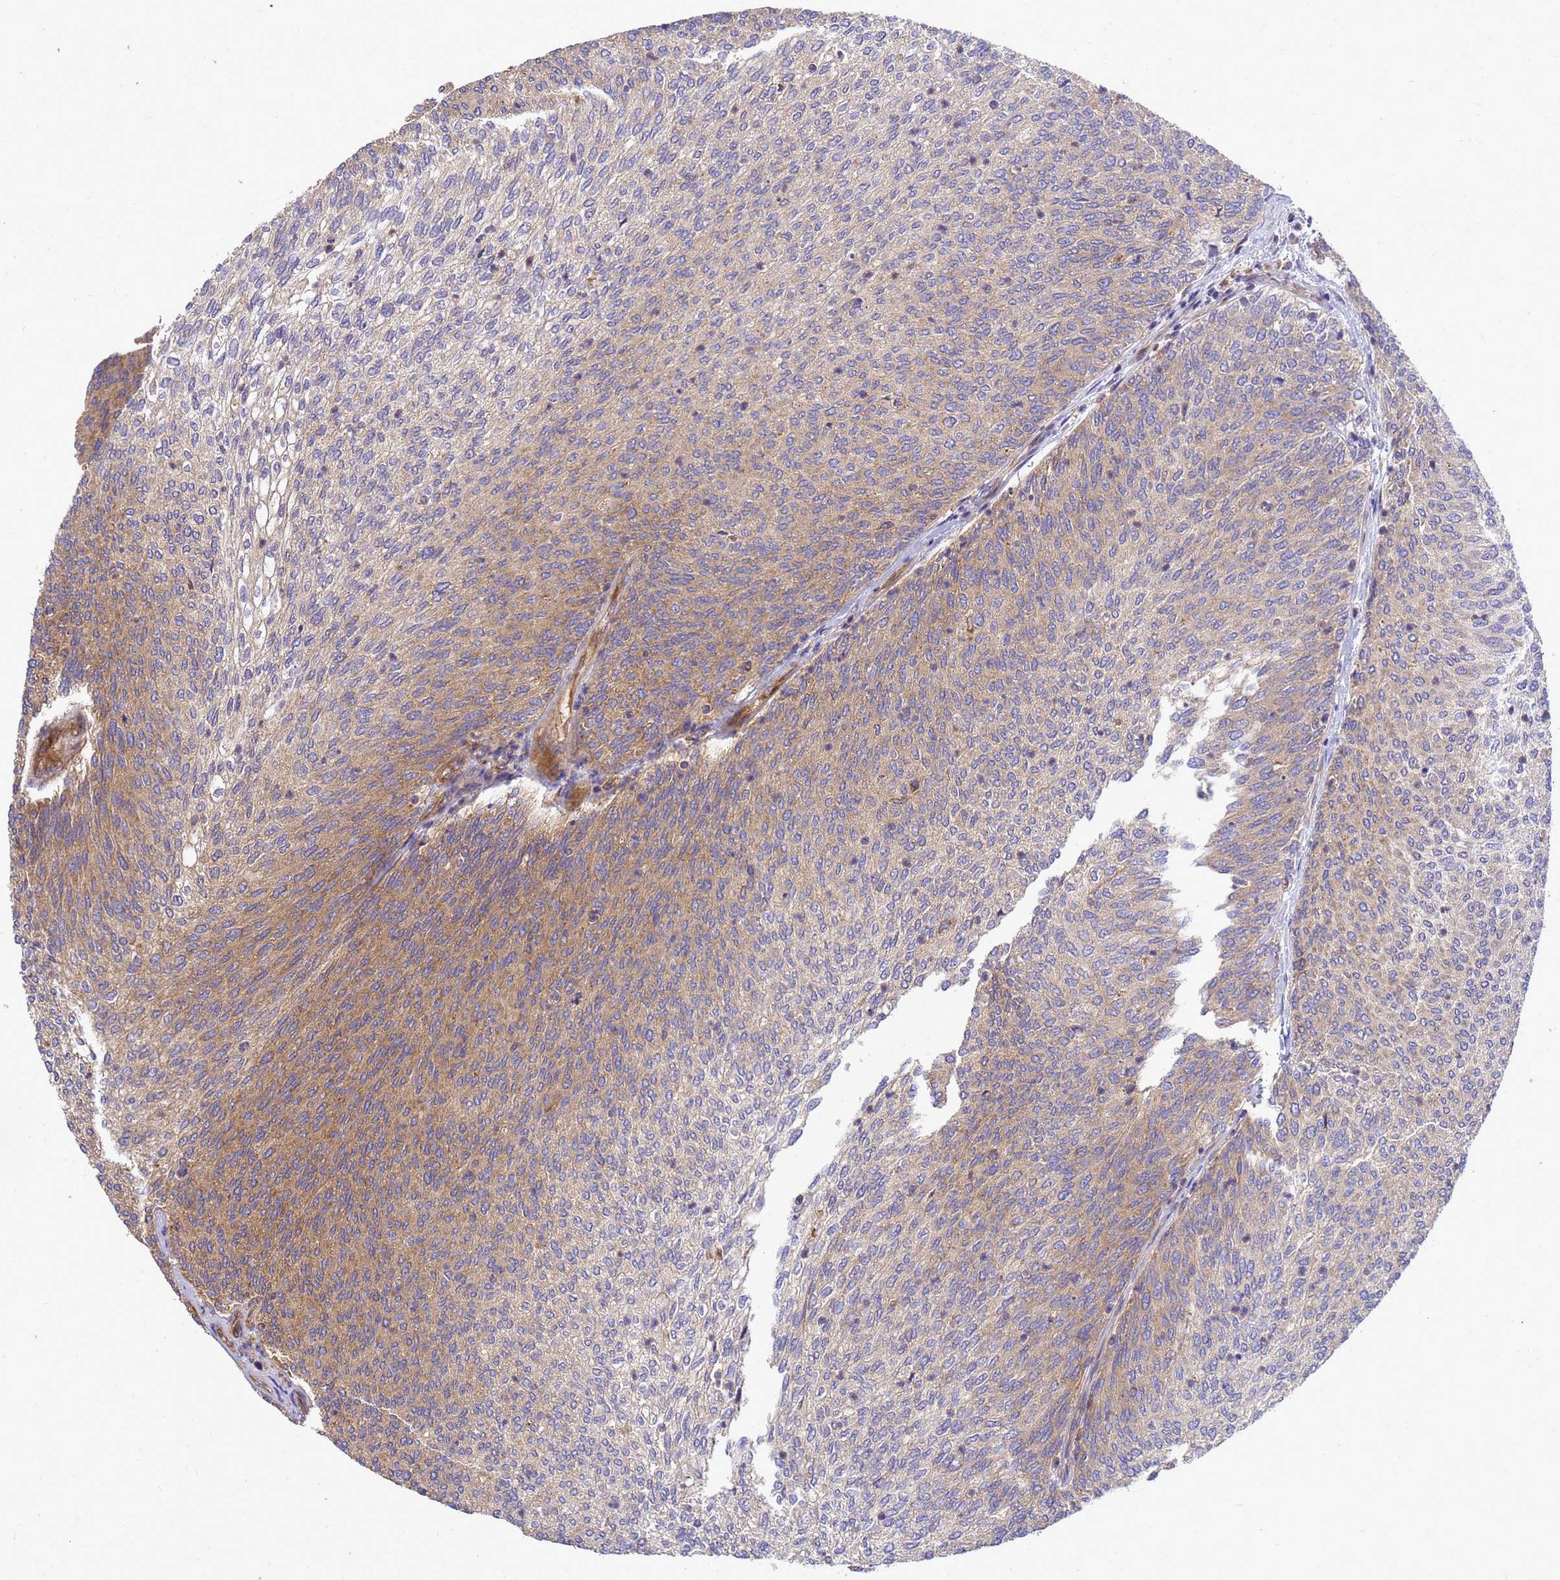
{"staining": {"intensity": "moderate", "quantity": ">75%", "location": "cytoplasmic/membranous"}, "tissue": "urothelial cancer", "cell_type": "Tumor cells", "image_type": "cancer", "snomed": [{"axis": "morphology", "description": "Urothelial carcinoma, Low grade"}, {"axis": "topography", "description": "Urinary bladder"}], "caption": "A medium amount of moderate cytoplasmic/membranous staining is present in about >75% of tumor cells in urothelial carcinoma (low-grade) tissue.", "gene": "BECN1", "patient": {"sex": "female", "age": 79}}